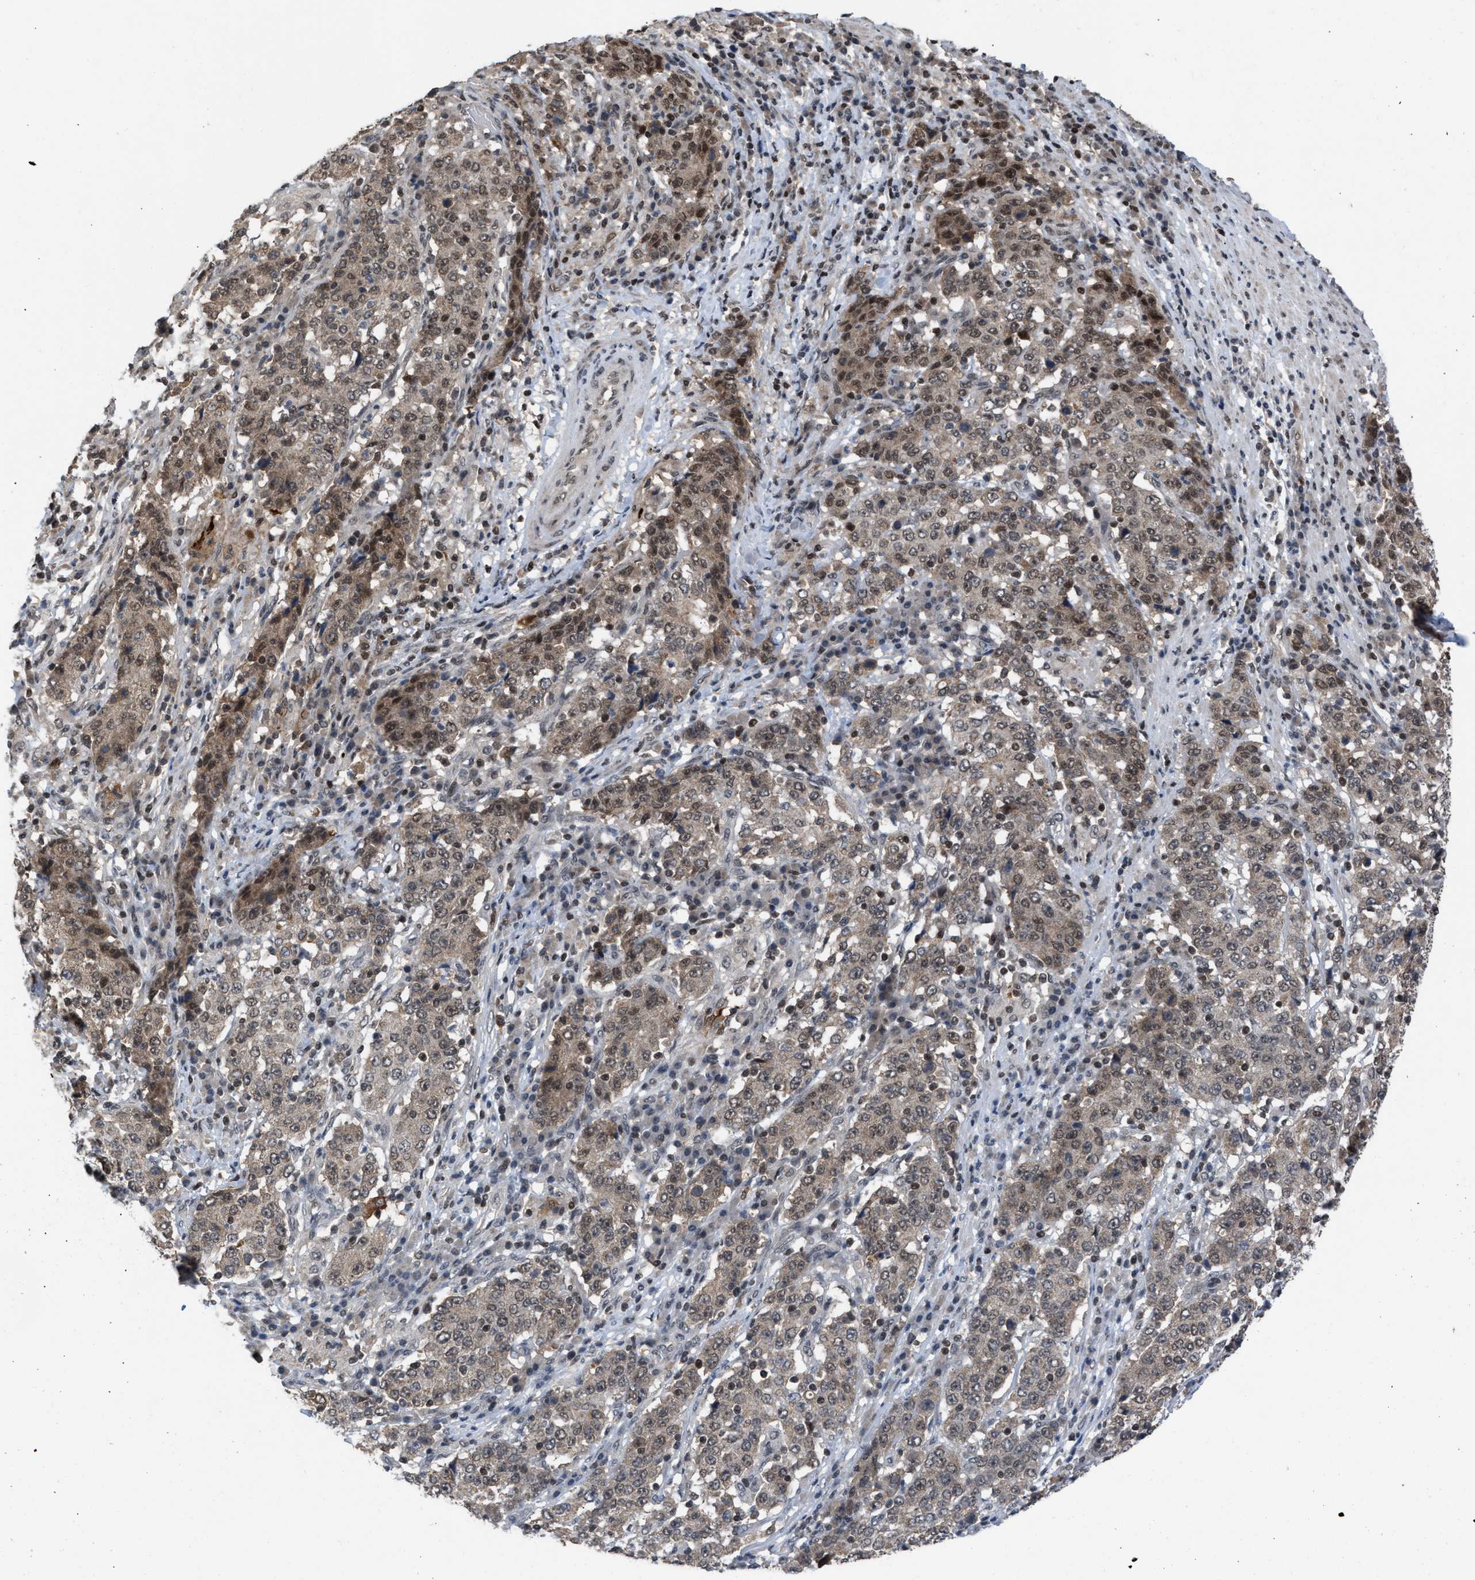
{"staining": {"intensity": "weak", "quantity": ">75%", "location": "cytoplasmic/membranous,nuclear"}, "tissue": "stomach cancer", "cell_type": "Tumor cells", "image_type": "cancer", "snomed": [{"axis": "morphology", "description": "Adenocarcinoma, NOS"}, {"axis": "topography", "description": "Stomach"}], "caption": "Immunohistochemical staining of stomach cancer displays weak cytoplasmic/membranous and nuclear protein positivity in about >75% of tumor cells.", "gene": "C9orf78", "patient": {"sex": "male", "age": 59}}